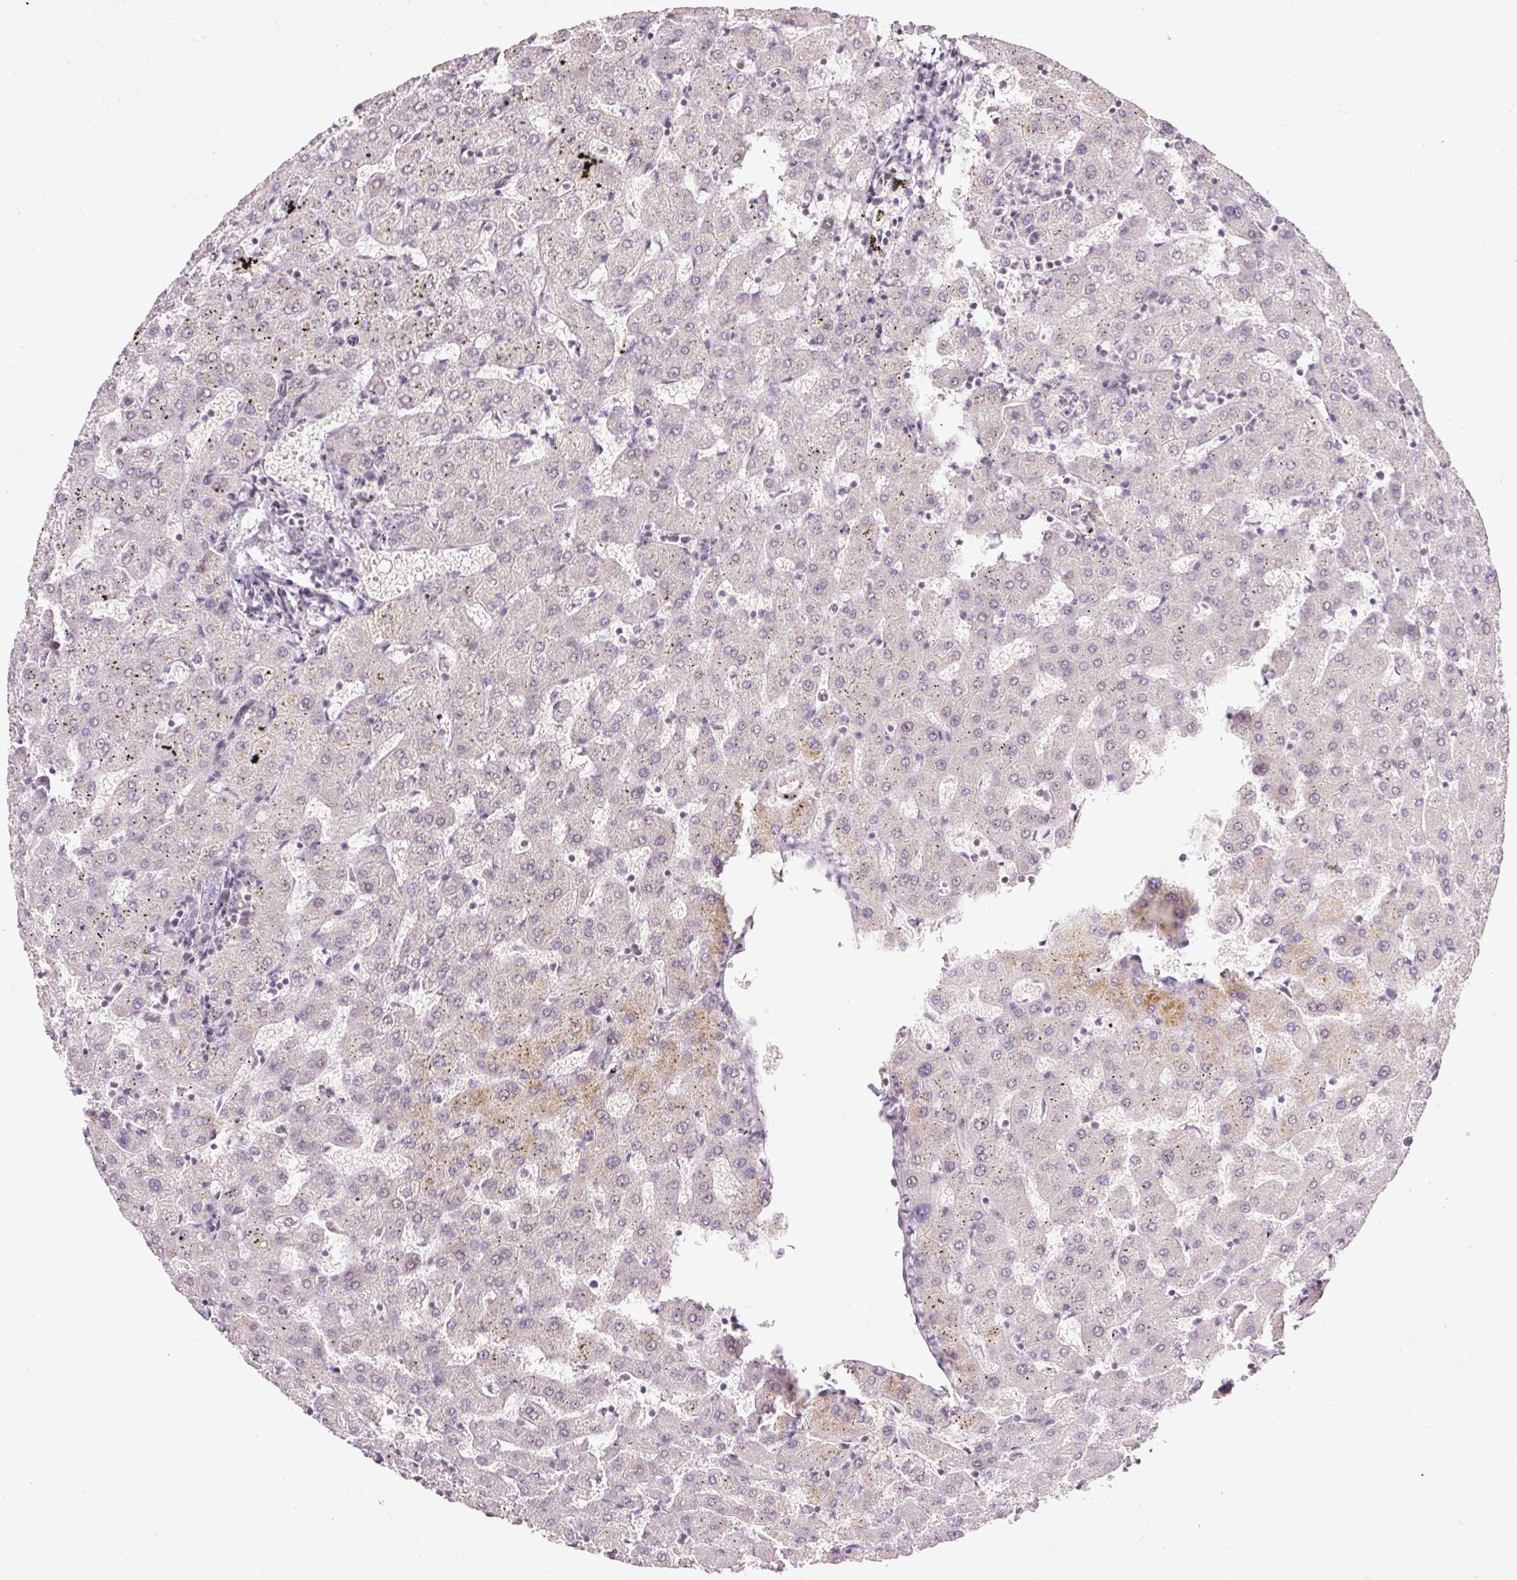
{"staining": {"intensity": "negative", "quantity": "none", "location": "none"}, "tissue": "liver", "cell_type": "Cholangiocytes", "image_type": "normal", "snomed": [{"axis": "morphology", "description": "Normal tissue, NOS"}, {"axis": "topography", "description": "Liver"}], "caption": "IHC photomicrograph of unremarkable liver: liver stained with DAB (3,3'-diaminobenzidine) displays no significant protein positivity in cholangiocytes. Brightfield microscopy of immunohistochemistry stained with DAB (3,3'-diaminobenzidine) (brown) and hematoxylin (blue), captured at high magnification.", "gene": "ABHD11", "patient": {"sex": "female", "age": 63}}